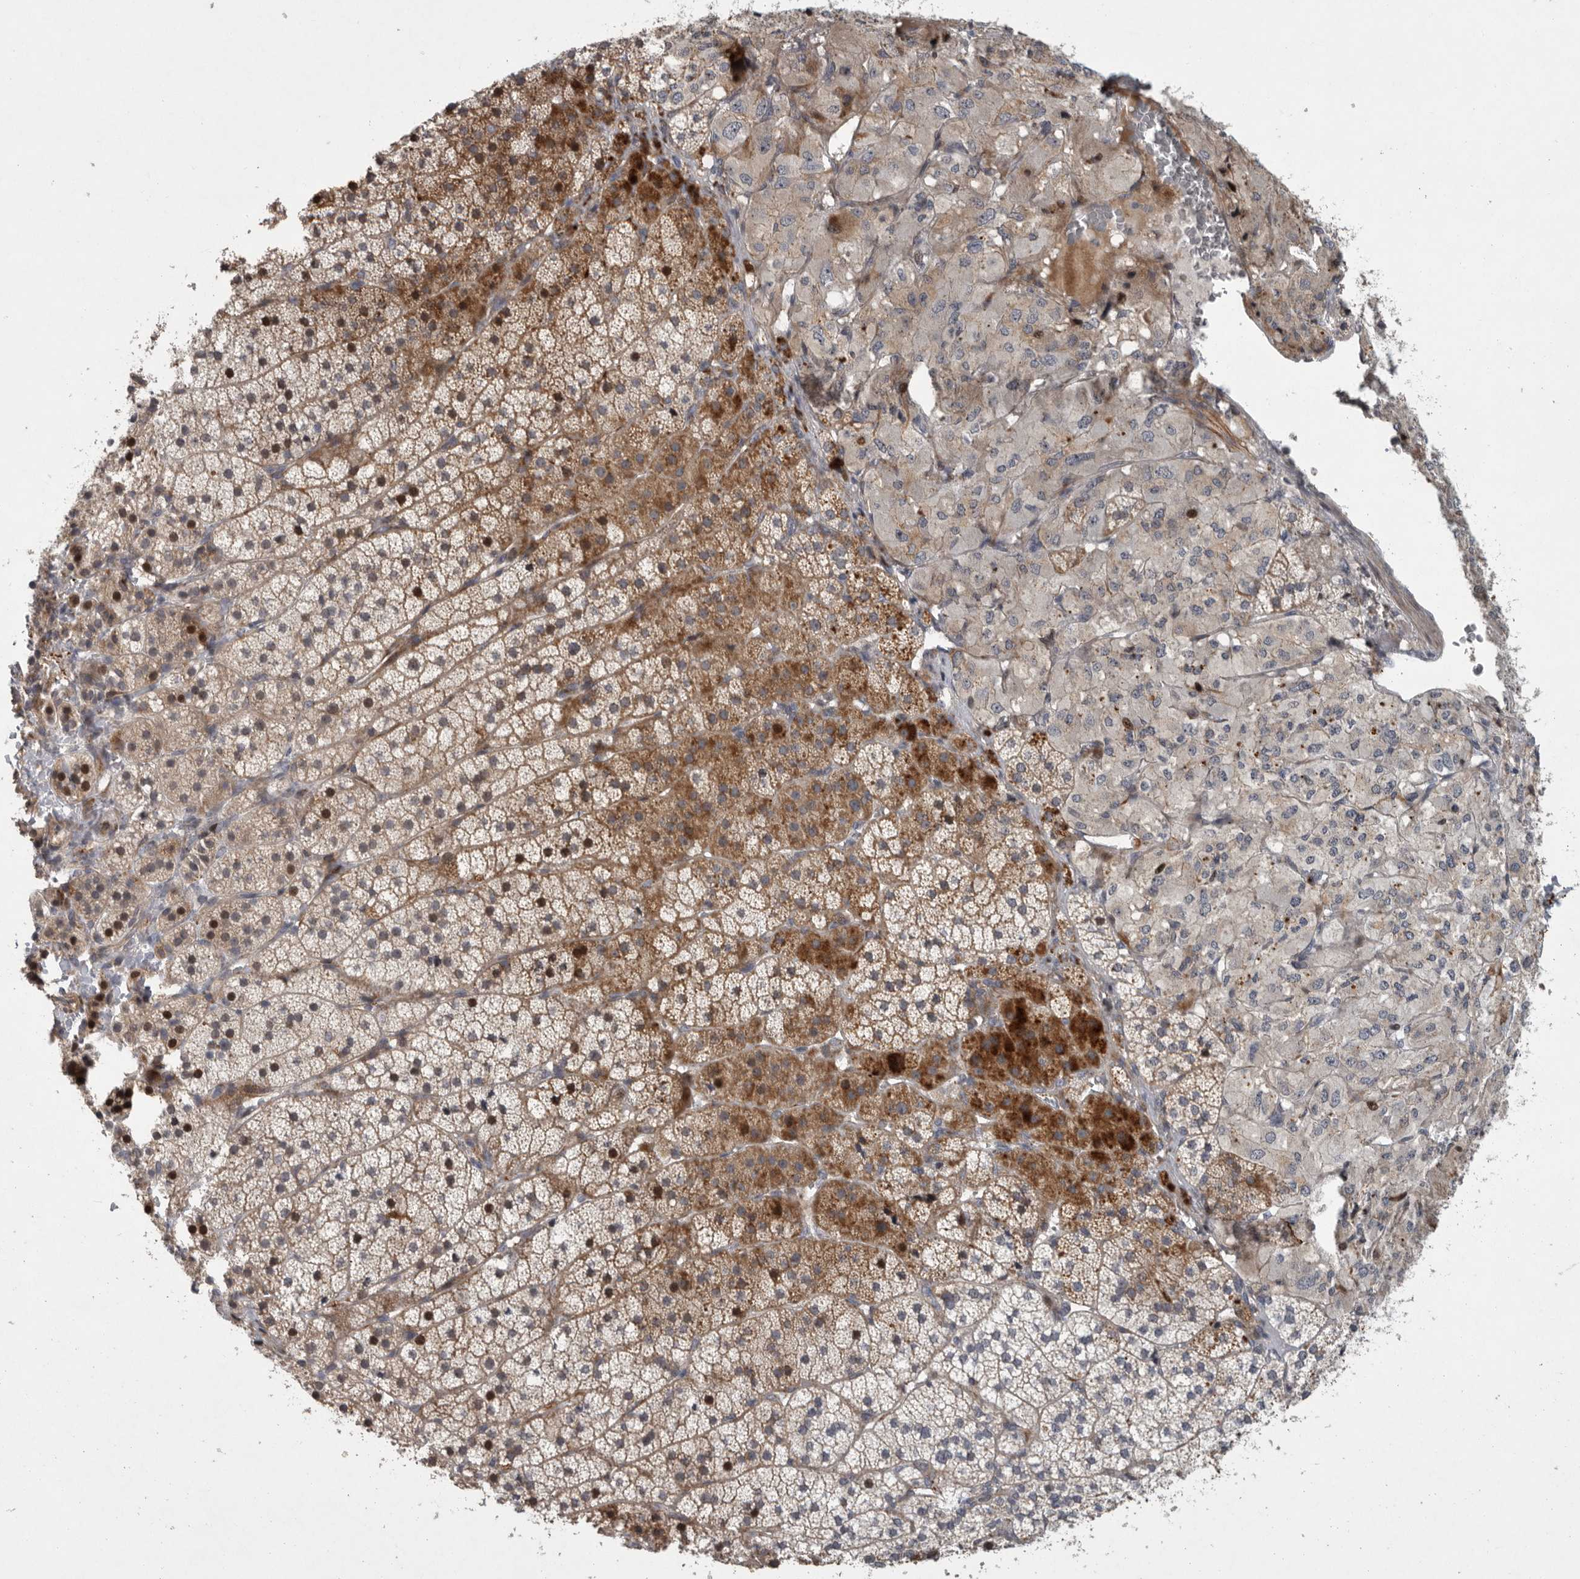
{"staining": {"intensity": "moderate", "quantity": "25%-75%", "location": "cytoplasmic/membranous"}, "tissue": "adrenal gland", "cell_type": "Glandular cells", "image_type": "normal", "snomed": [{"axis": "morphology", "description": "Normal tissue, NOS"}, {"axis": "topography", "description": "Adrenal gland"}], "caption": "A medium amount of moderate cytoplasmic/membranous expression is appreciated in about 25%-75% of glandular cells in normal adrenal gland.", "gene": "MPDZ", "patient": {"sex": "female", "age": 44}}